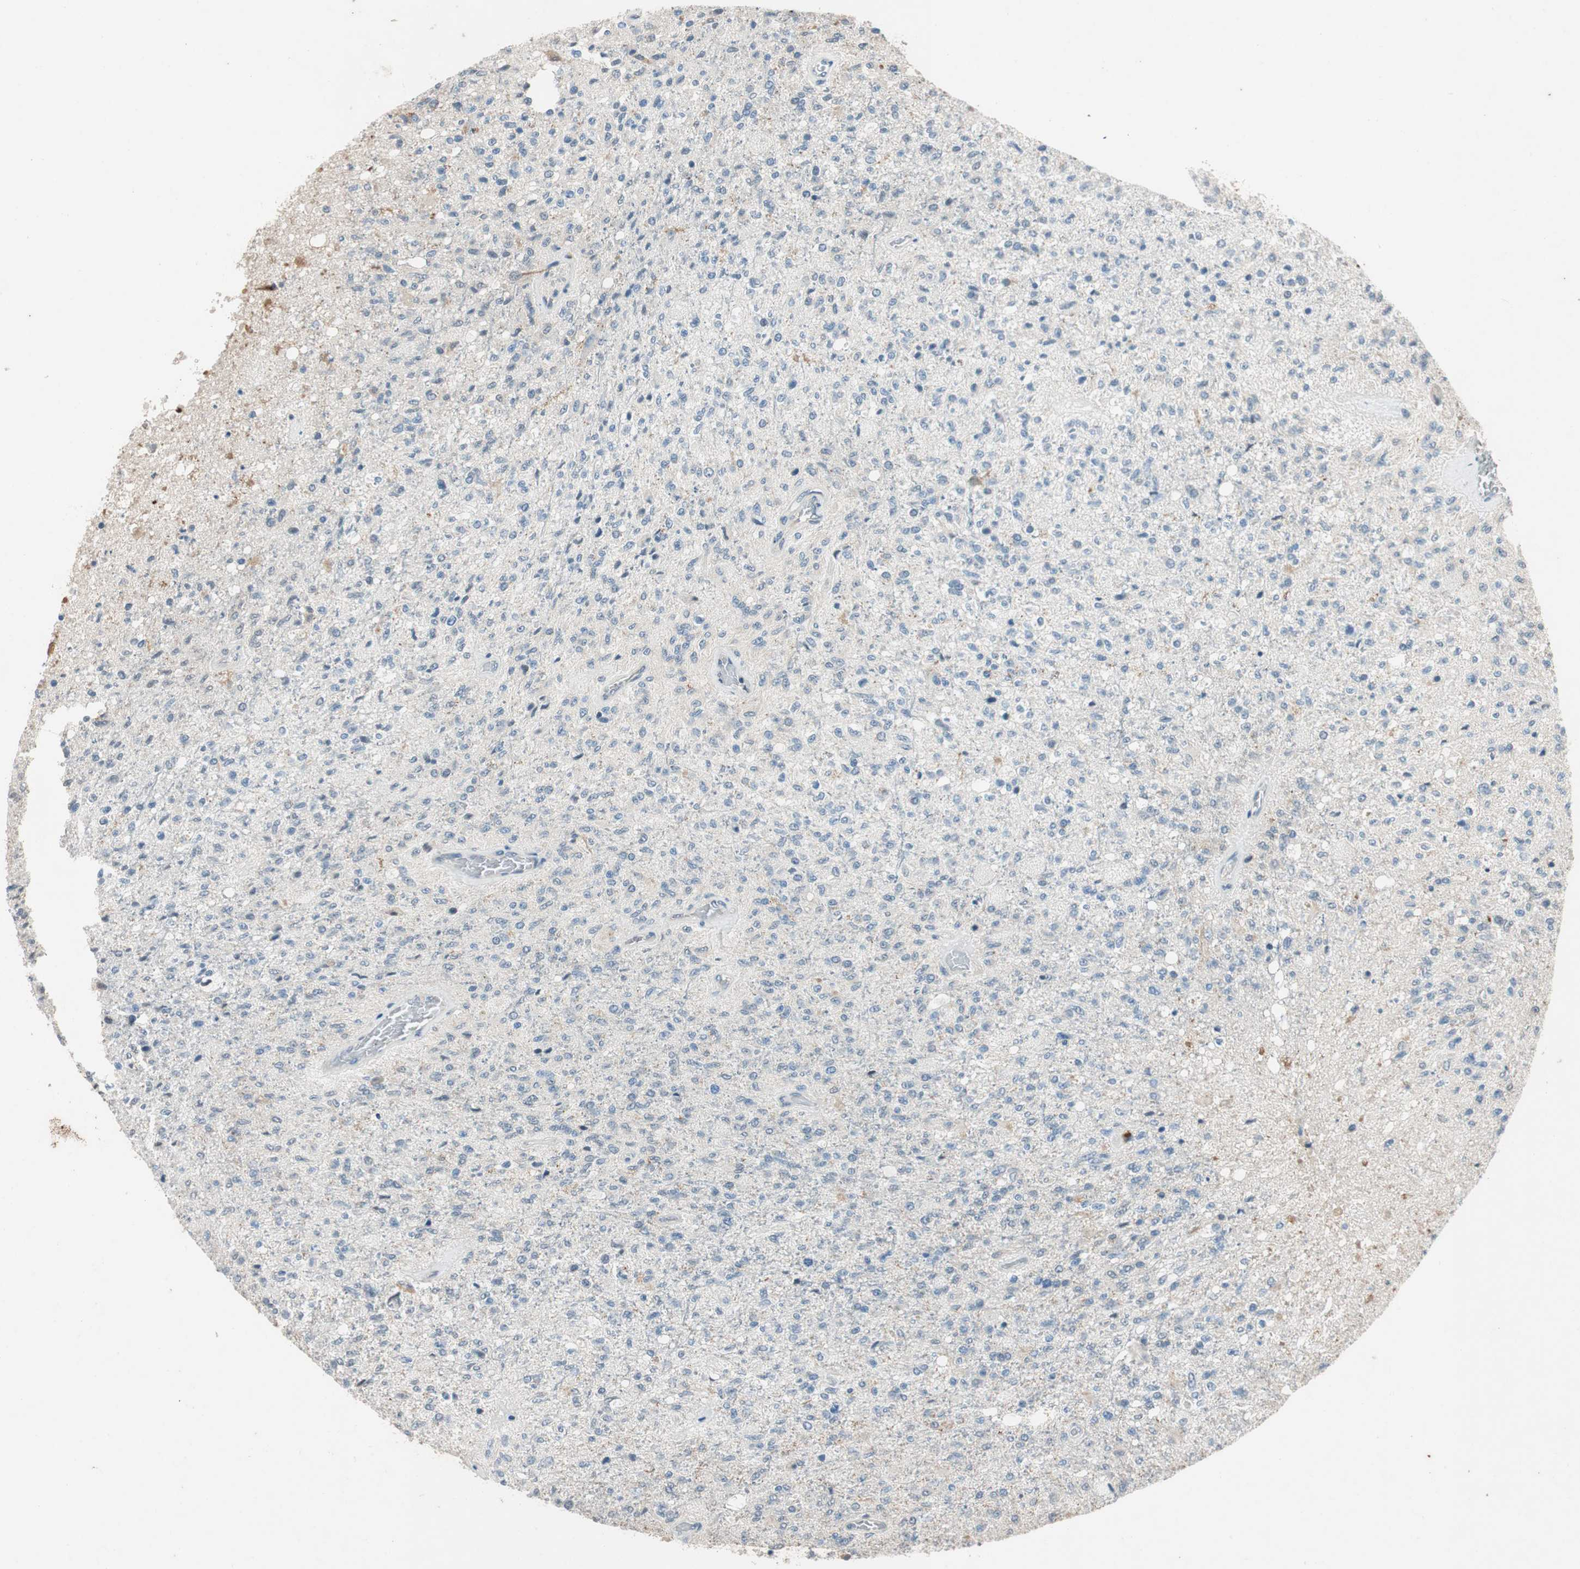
{"staining": {"intensity": "negative", "quantity": "none", "location": "none"}, "tissue": "glioma", "cell_type": "Tumor cells", "image_type": "cancer", "snomed": [{"axis": "morphology", "description": "Normal tissue, NOS"}, {"axis": "morphology", "description": "Glioma, malignant, High grade"}, {"axis": "topography", "description": "Cerebral cortex"}], "caption": "Immunohistochemistry (IHC) photomicrograph of human glioma stained for a protein (brown), which shows no expression in tumor cells.", "gene": "SERPINB5", "patient": {"sex": "male", "age": 77}}